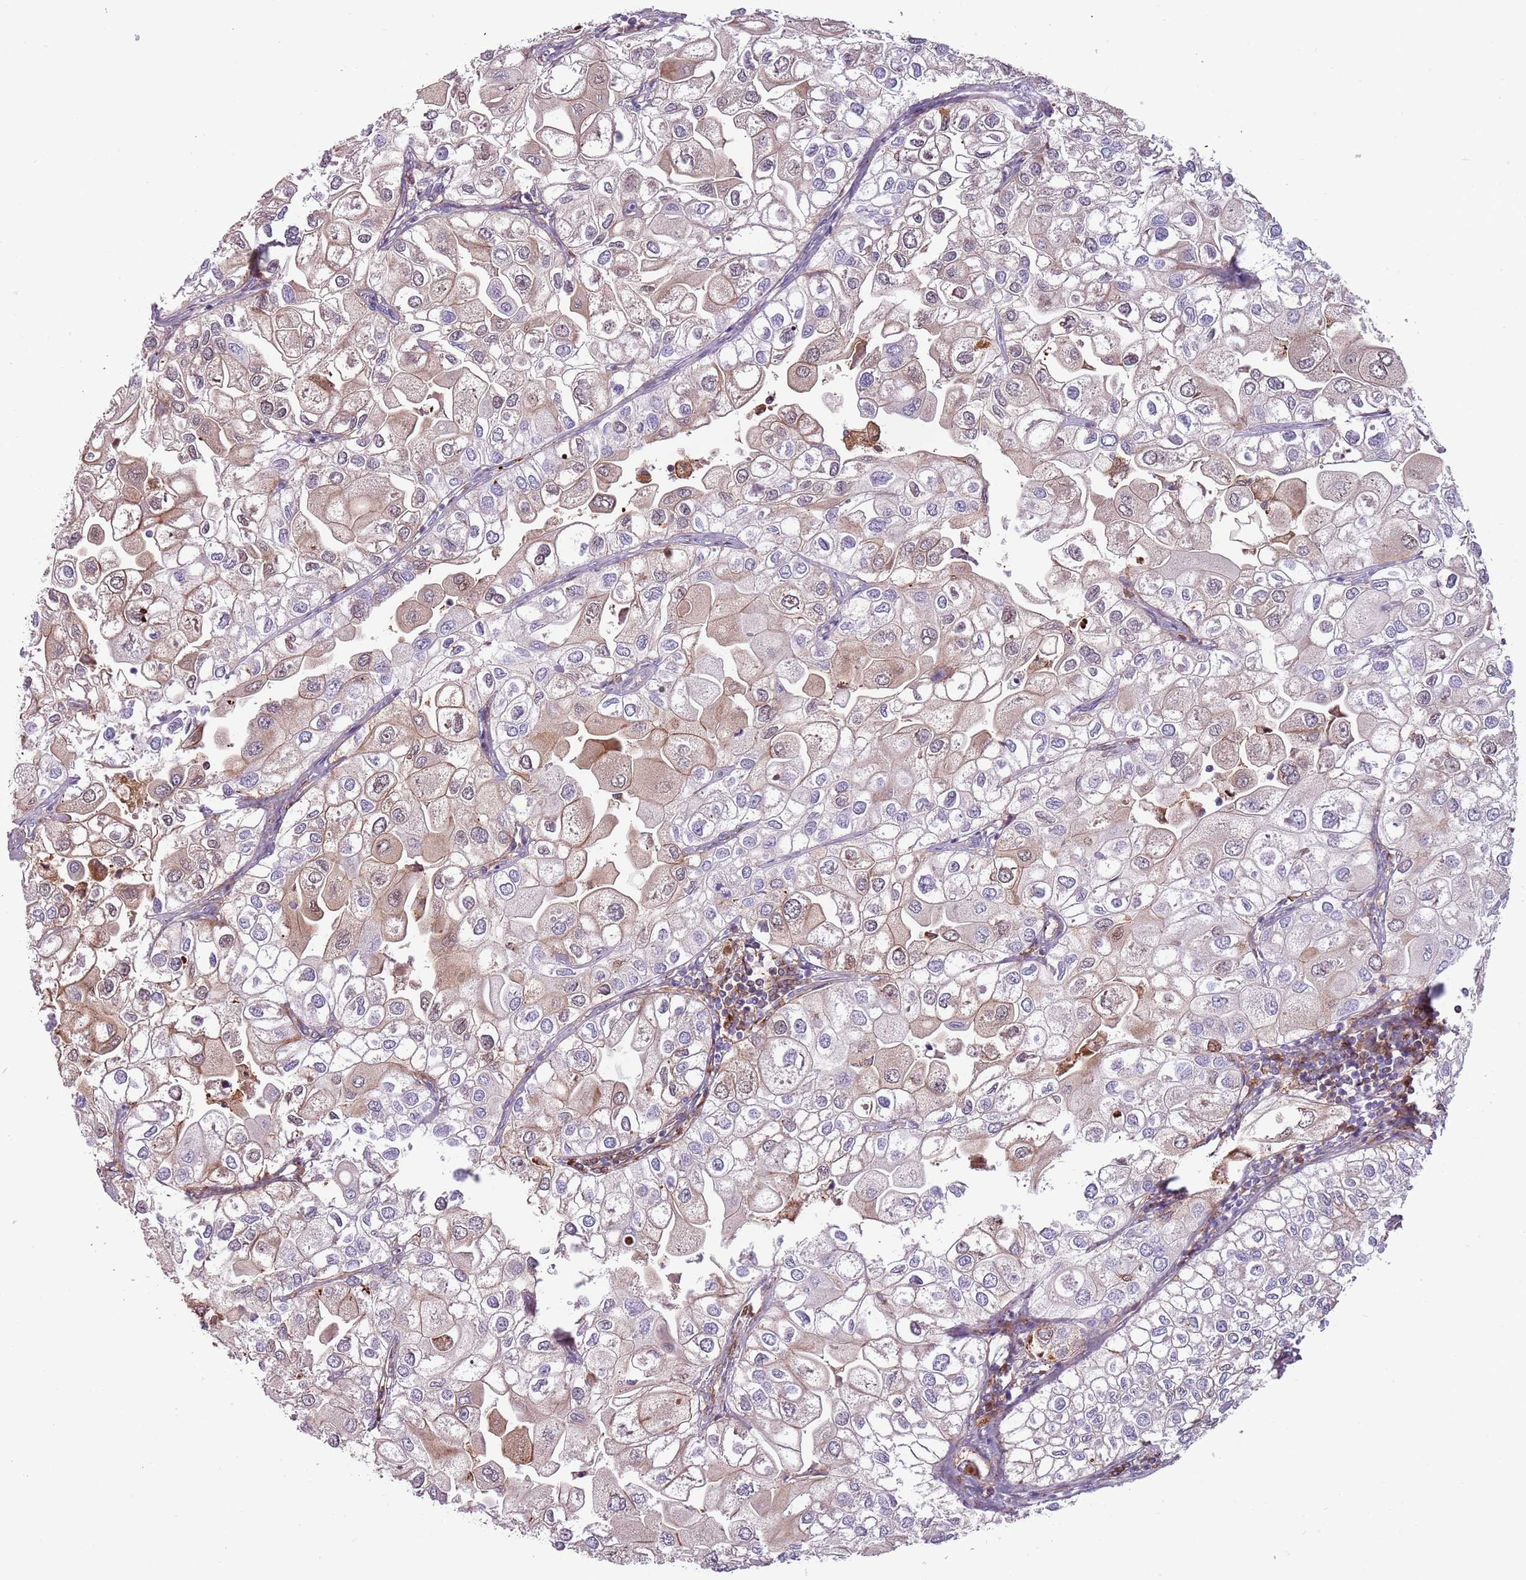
{"staining": {"intensity": "weak", "quantity": "<25%", "location": "cytoplasmic/membranous"}, "tissue": "urothelial cancer", "cell_type": "Tumor cells", "image_type": "cancer", "snomed": [{"axis": "morphology", "description": "Urothelial carcinoma, High grade"}, {"axis": "topography", "description": "Urinary bladder"}], "caption": "An IHC image of urothelial cancer is shown. There is no staining in tumor cells of urothelial cancer.", "gene": "NADK", "patient": {"sex": "male", "age": 64}}